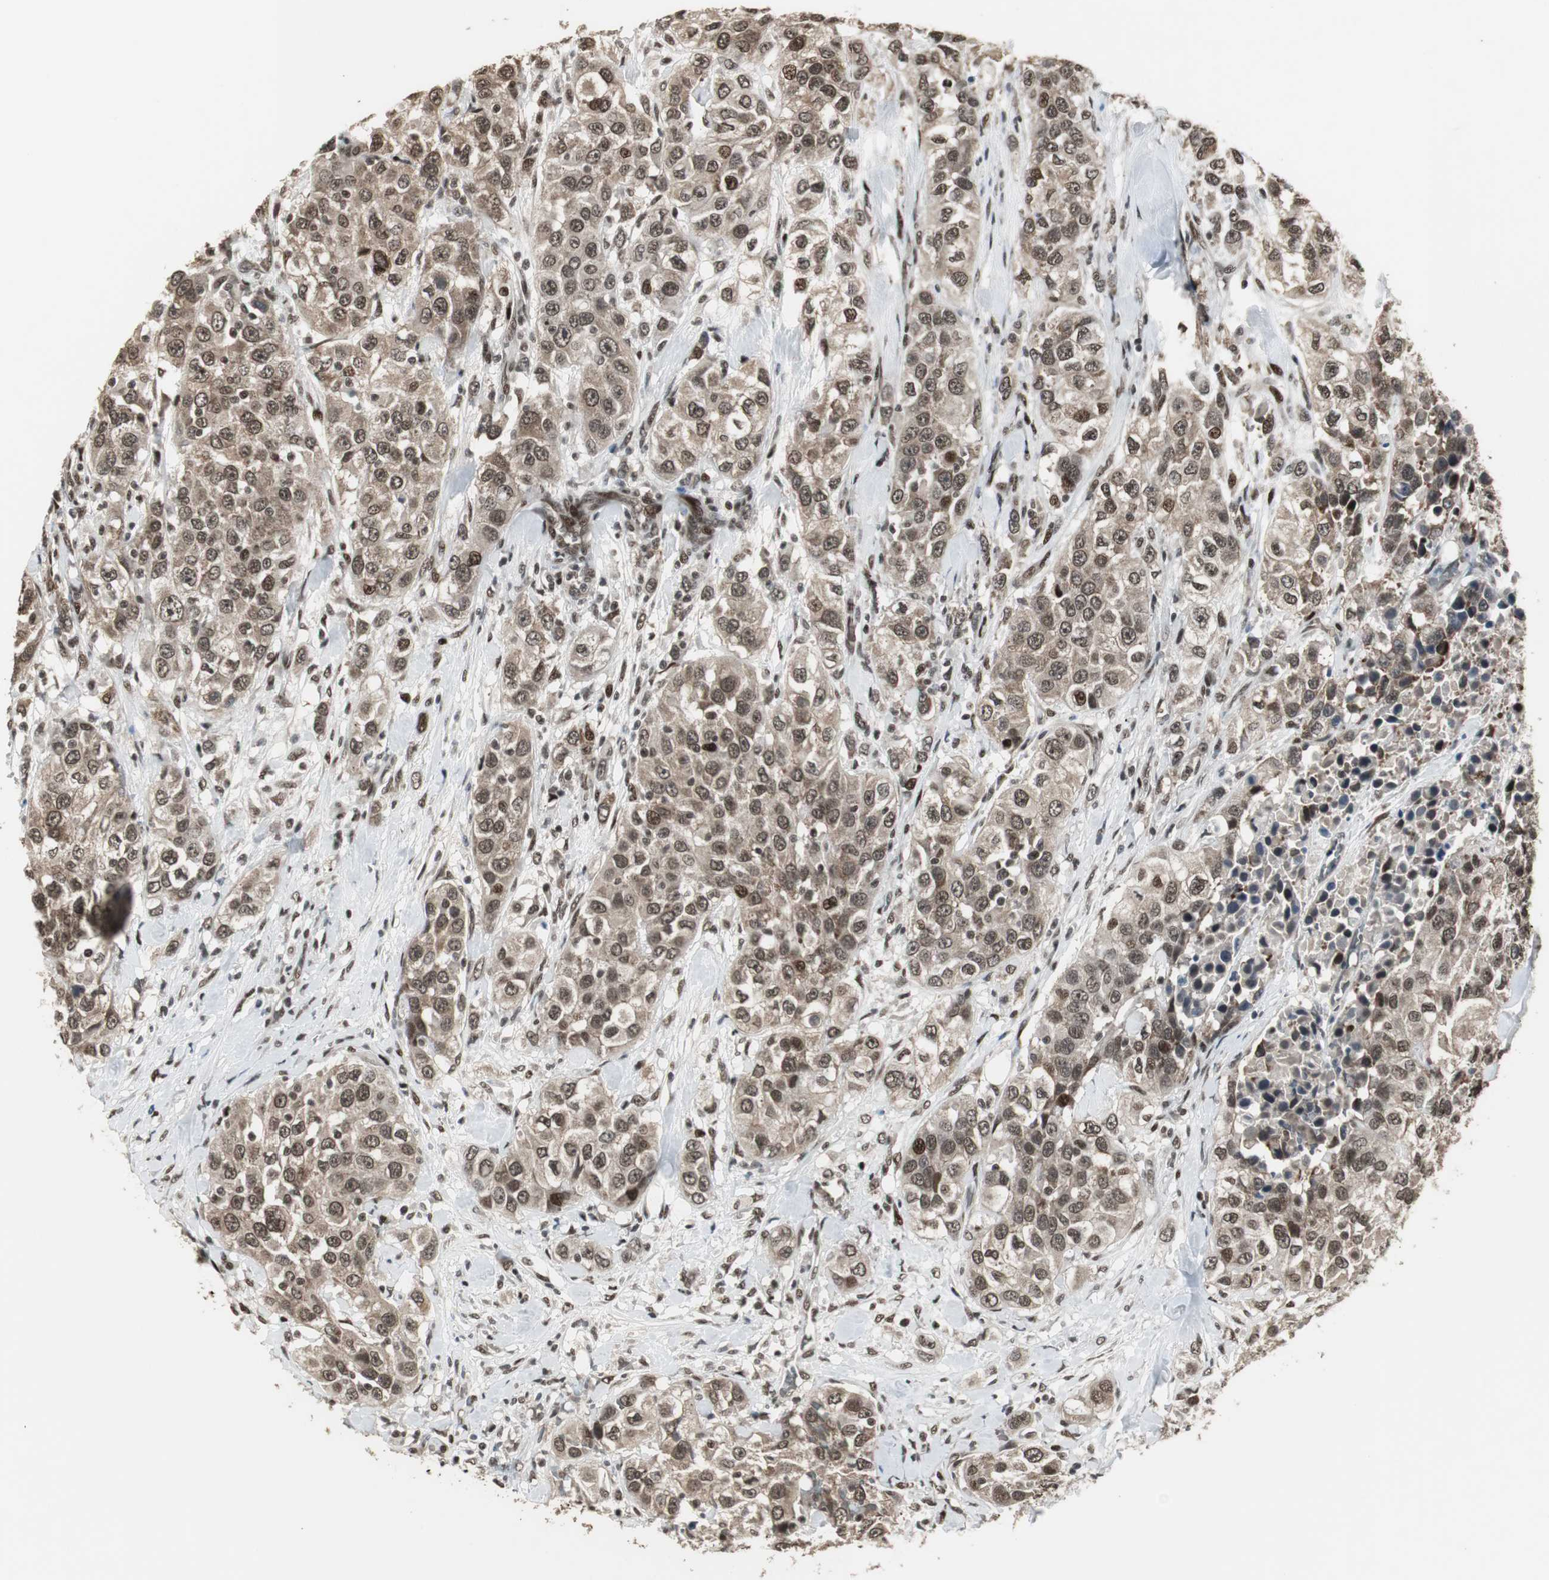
{"staining": {"intensity": "moderate", "quantity": ">75%", "location": "cytoplasmic/membranous,nuclear"}, "tissue": "urothelial cancer", "cell_type": "Tumor cells", "image_type": "cancer", "snomed": [{"axis": "morphology", "description": "Urothelial carcinoma, High grade"}, {"axis": "topography", "description": "Urinary bladder"}], "caption": "Tumor cells show moderate cytoplasmic/membranous and nuclear positivity in approximately >75% of cells in urothelial cancer. Ihc stains the protein of interest in brown and the nuclei are stained blue.", "gene": "TAF5", "patient": {"sex": "female", "age": 80}}